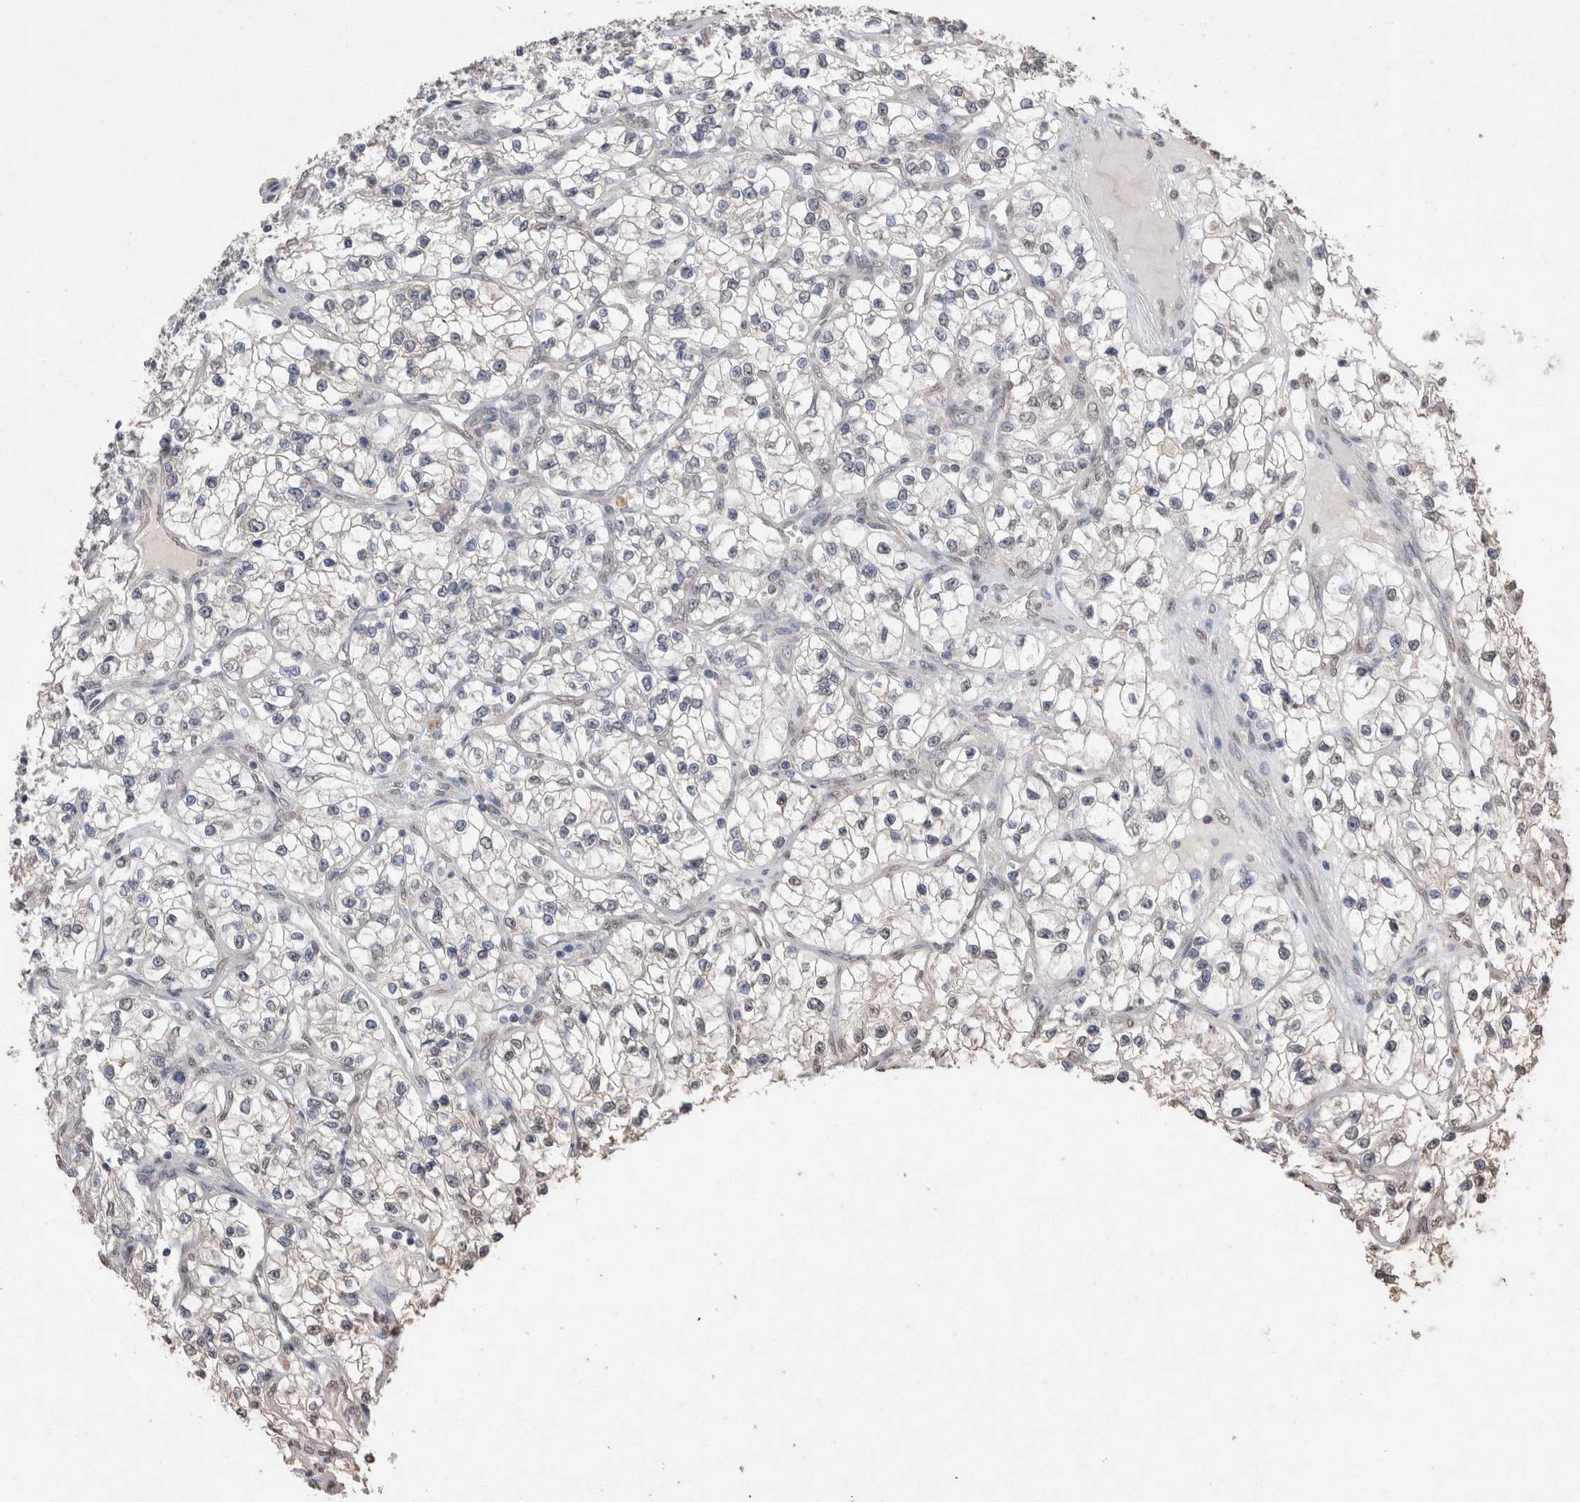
{"staining": {"intensity": "negative", "quantity": "none", "location": "none"}, "tissue": "renal cancer", "cell_type": "Tumor cells", "image_type": "cancer", "snomed": [{"axis": "morphology", "description": "Adenocarcinoma, NOS"}, {"axis": "topography", "description": "Kidney"}], "caption": "High power microscopy micrograph of an immunohistochemistry photomicrograph of renal adenocarcinoma, revealing no significant positivity in tumor cells. (DAB immunohistochemistry with hematoxylin counter stain).", "gene": "GRK5", "patient": {"sex": "female", "age": 57}}